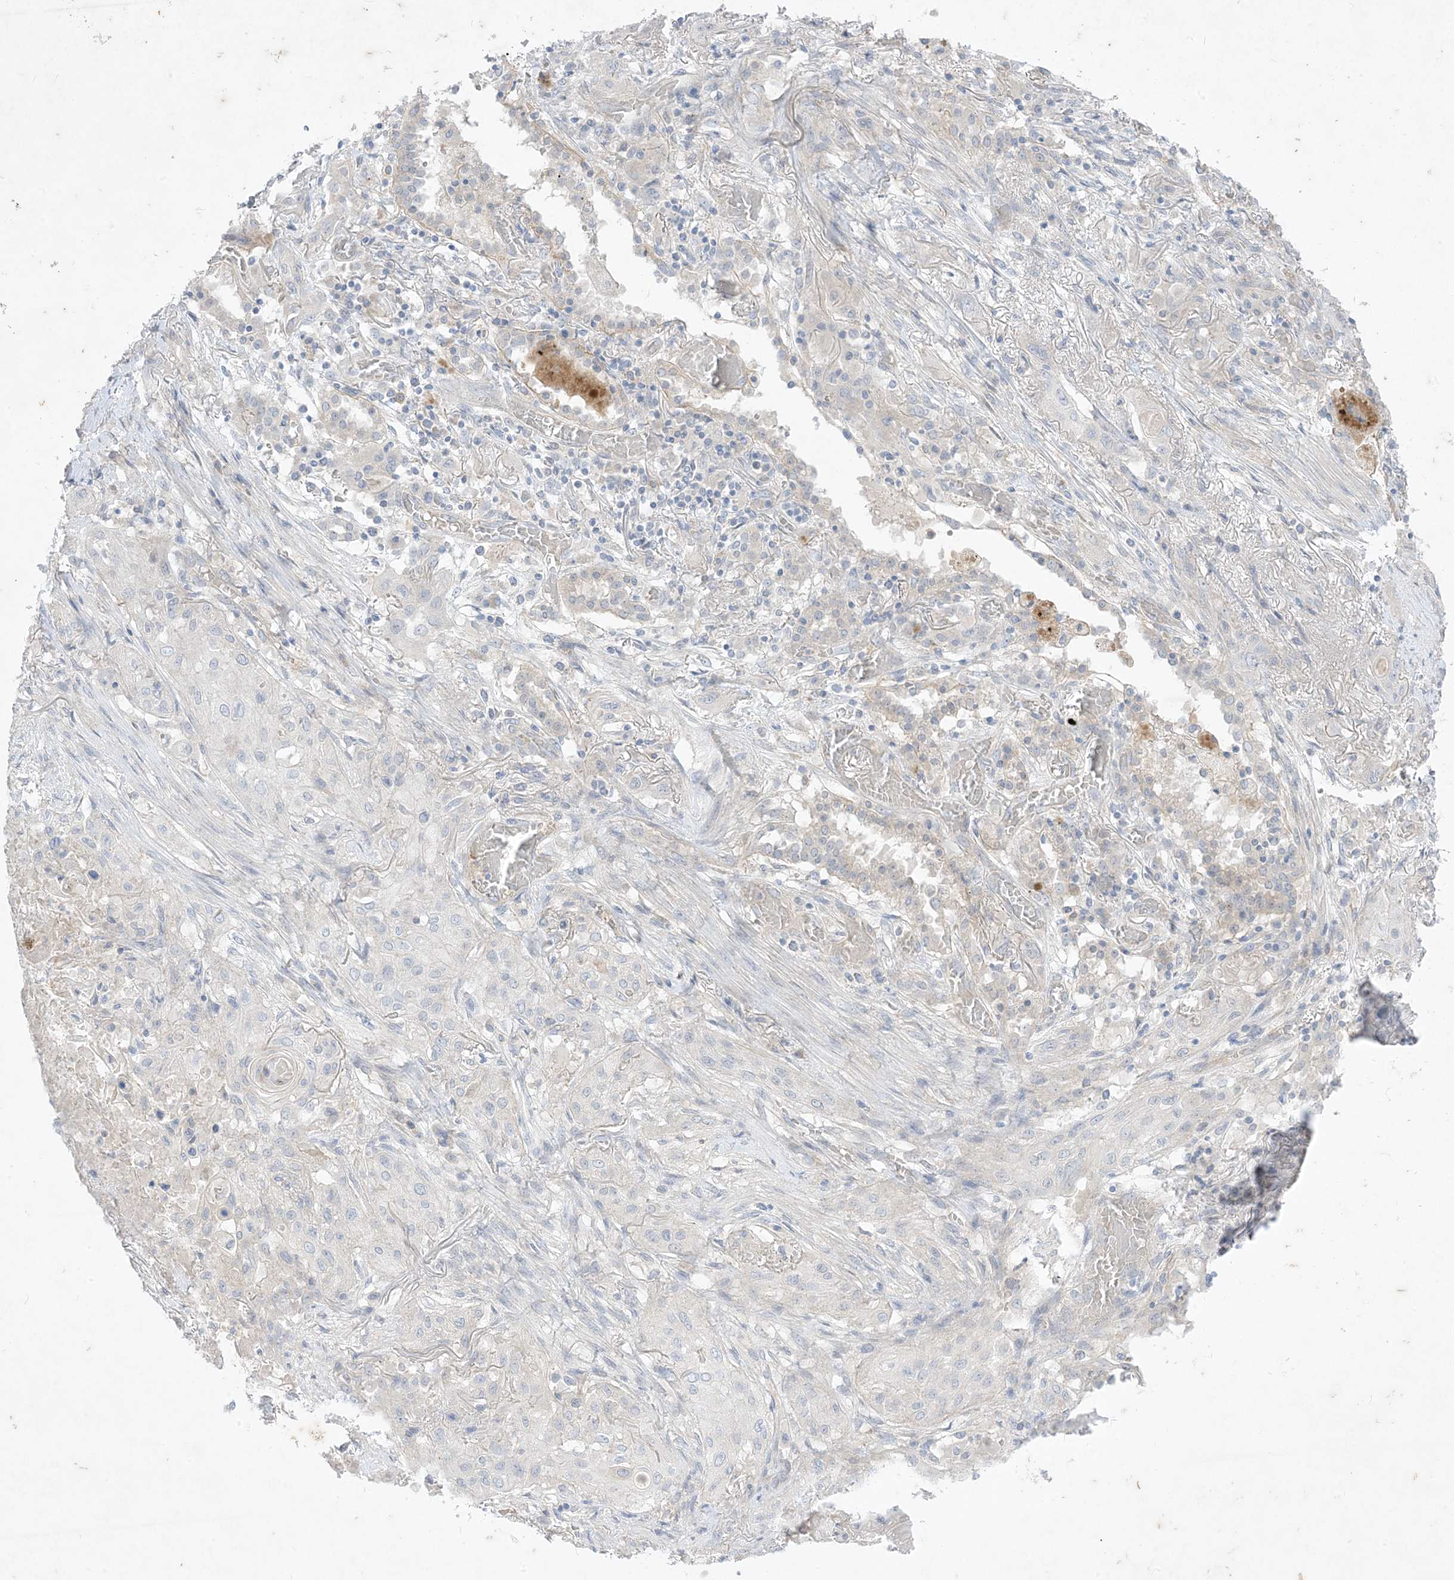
{"staining": {"intensity": "negative", "quantity": "none", "location": "none"}, "tissue": "lung cancer", "cell_type": "Tumor cells", "image_type": "cancer", "snomed": [{"axis": "morphology", "description": "Squamous cell carcinoma, NOS"}, {"axis": "topography", "description": "Lung"}], "caption": "The immunohistochemistry (IHC) micrograph has no significant positivity in tumor cells of squamous cell carcinoma (lung) tissue. The staining is performed using DAB (3,3'-diaminobenzidine) brown chromogen with nuclei counter-stained in using hematoxylin.", "gene": "PLEKHA3", "patient": {"sex": "female", "age": 47}}